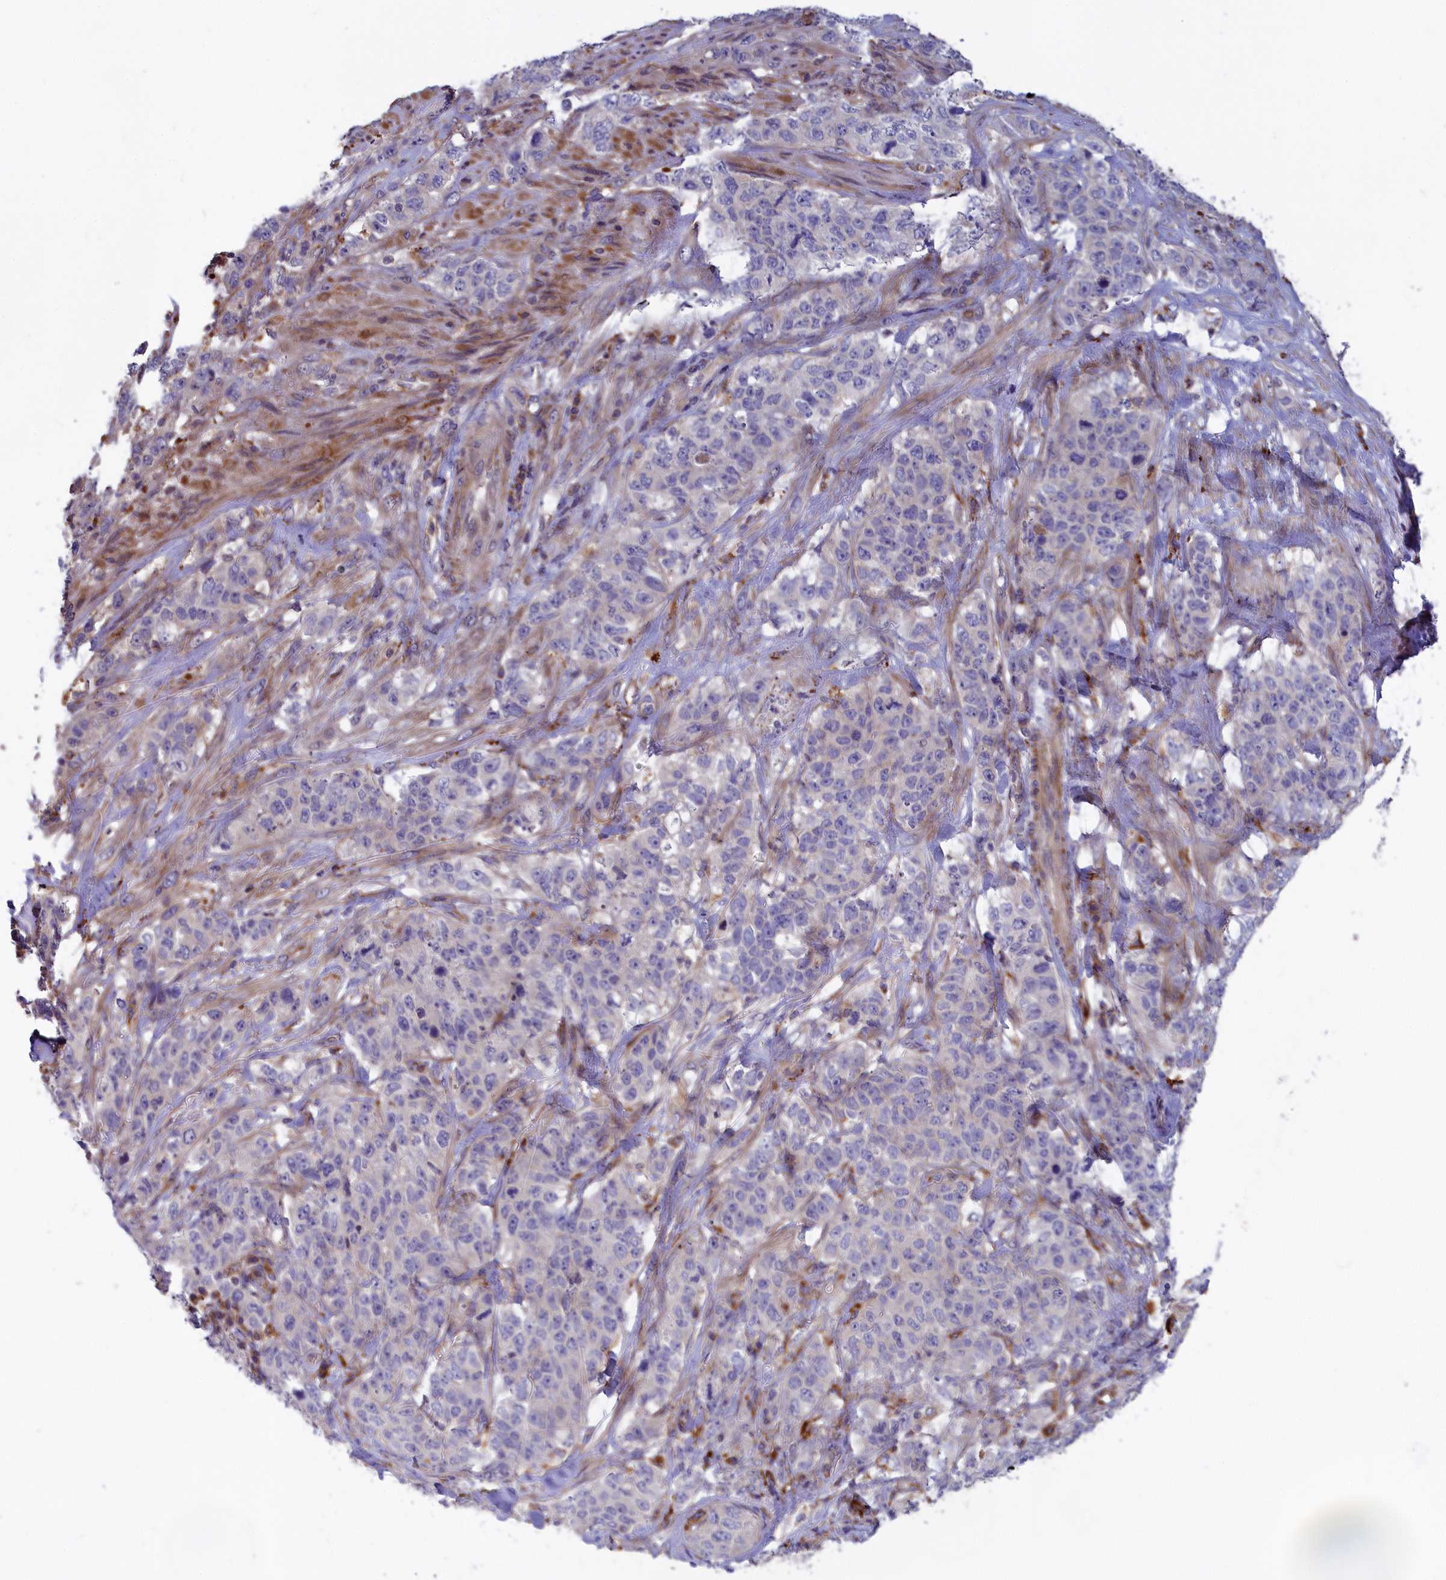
{"staining": {"intensity": "negative", "quantity": "none", "location": "none"}, "tissue": "stomach cancer", "cell_type": "Tumor cells", "image_type": "cancer", "snomed": [{"axis": "morphology", "description": "Adenocarcinoma, NOS"}, {"axis": "topography", "description": "Stomach"}], "caption": "An immunohistochemistry (IHC) image of stomach adenocarcinoma is shown. There is no staining in tumor cells of stomach adenocarcinoma.", "gene": "BLTP2", "patient": {"sex": "male", "age": 48}}